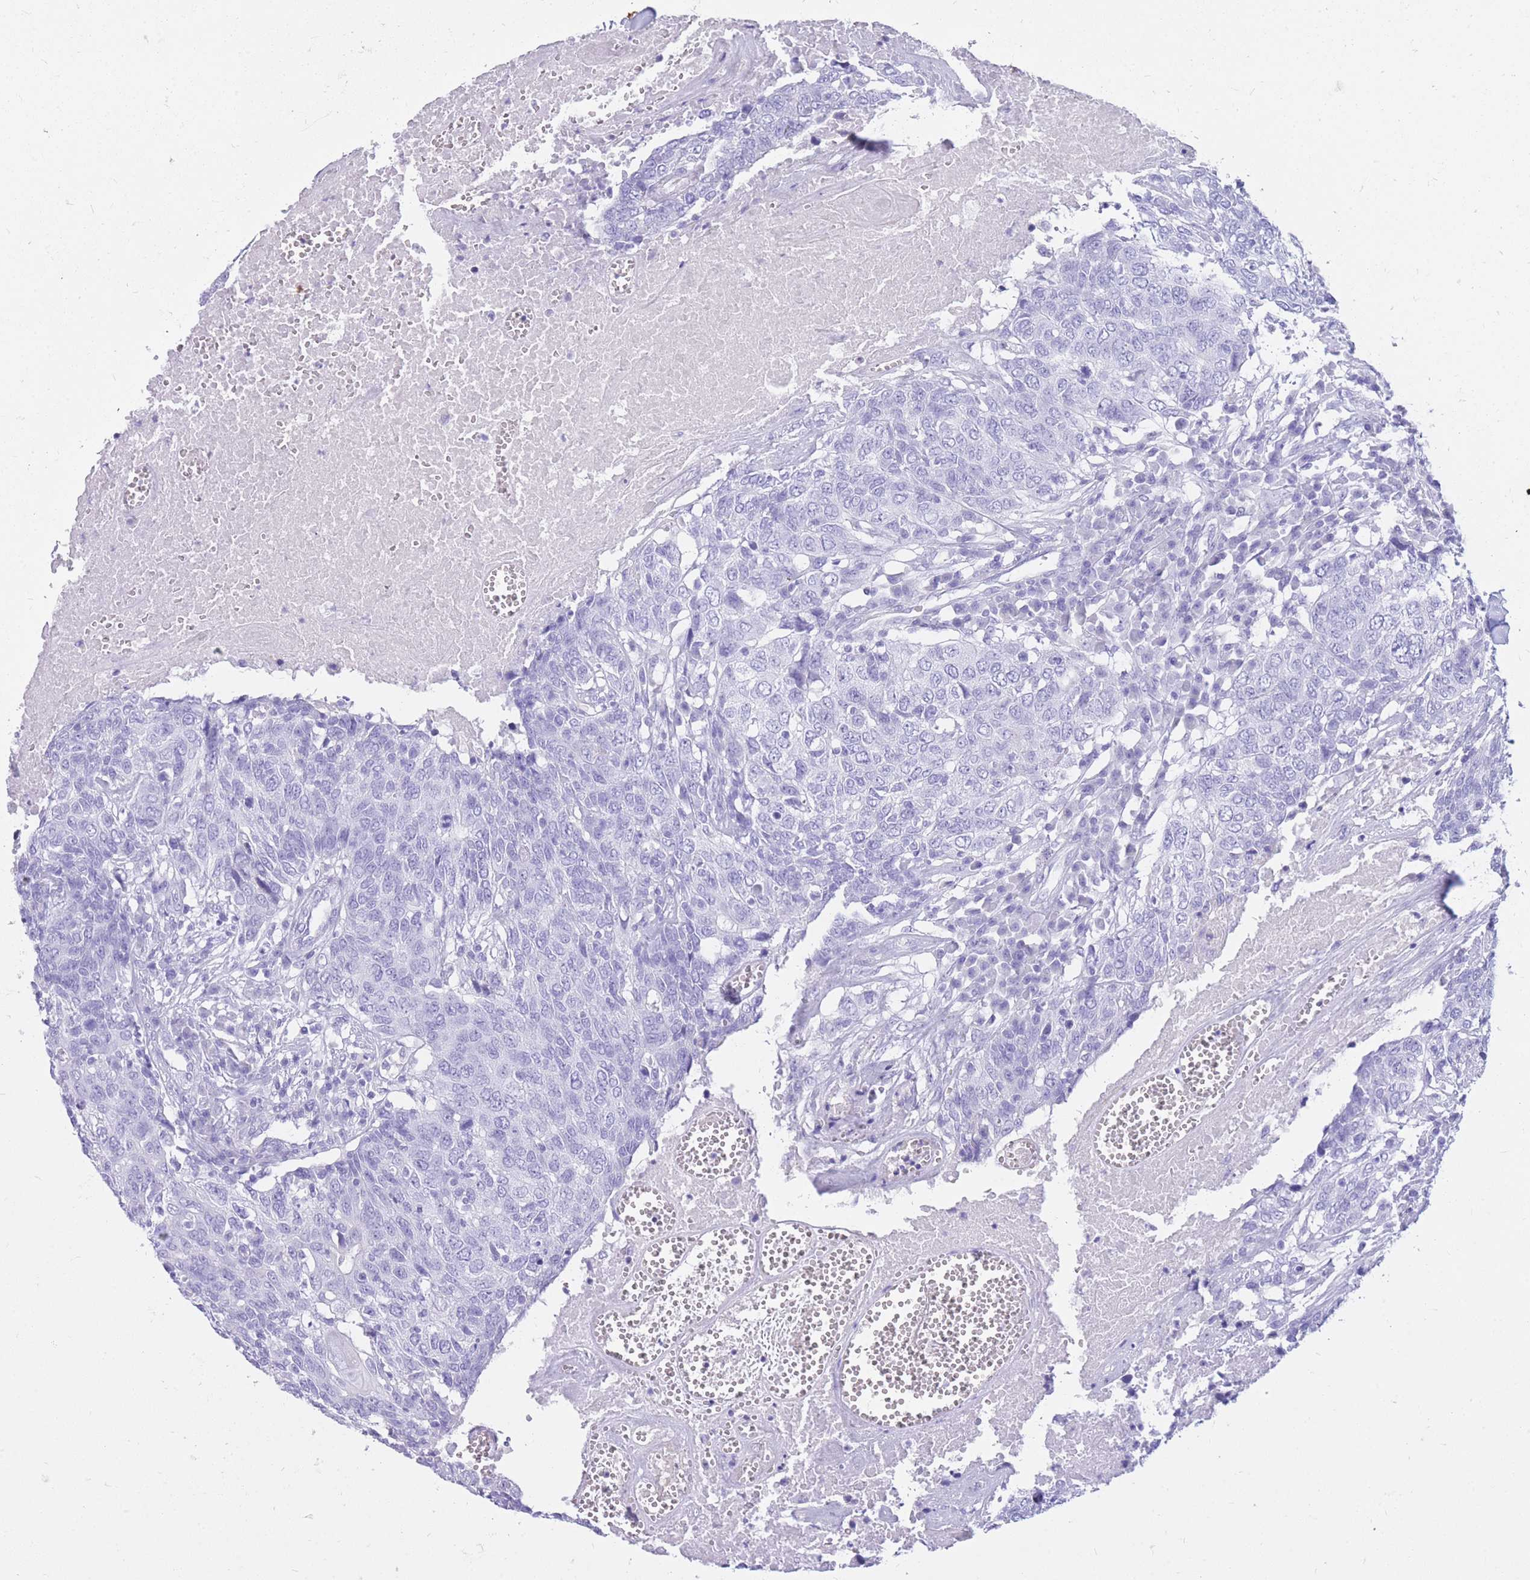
{"staining": {"intensity": "negative", "quantity": "none", "location": "none"}, "tissue": "head and neck cancer", "cell_type": "Tumor cells", "image_type": "cancer", "snomed": [{"axis": "morphology", "description": "Squamous cell carcinoma, NOS"}, {"axis": "topography", "description": "Head-Neck"}], "caption": "An IHC photomicrograph of head and neck cancer is shown. There is no staining in tumor cells of head and neck cancer.", "gene": "CYP21A2", "patient": {"sex": "male", "age": 66}}